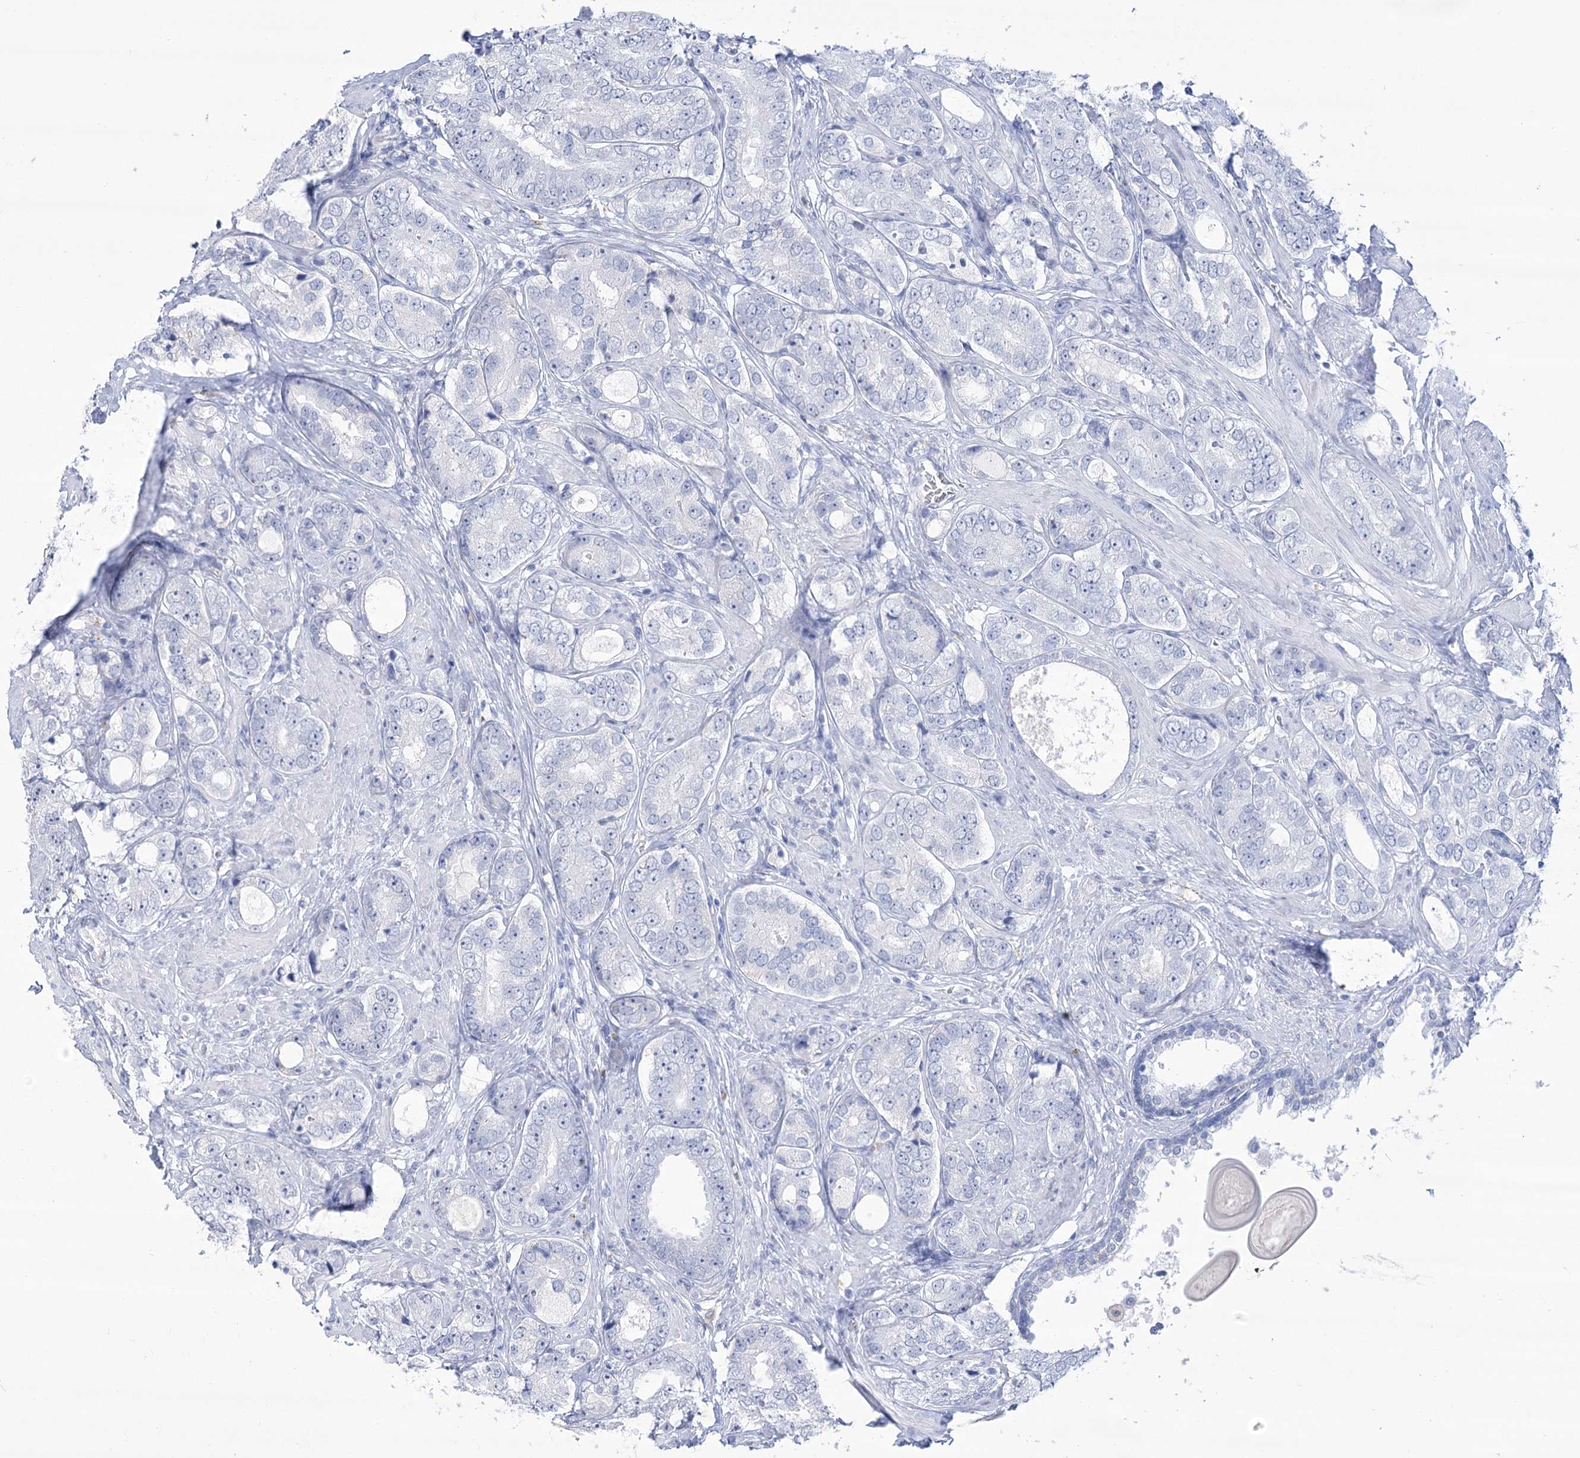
{"staining": {"intensity": "negative", "quantity": "none", "location": "none"}, "tissue": "prostate cancer", "cell_type": "Tumor cells", "image_type": "cancer", "snomed": [{"axis": "morphology", "description": "Adenocarcinoma, High grade"}, {"axis": "topography", "description": "Prostate"}], "caption": "Prostate cancer (high-grade adenocarcinoma) was stained to show a protein in brown. There is no significant positivity in tumor cells.", "gene": "SIAE", "patient": {"sex": "male", "age": 56}}